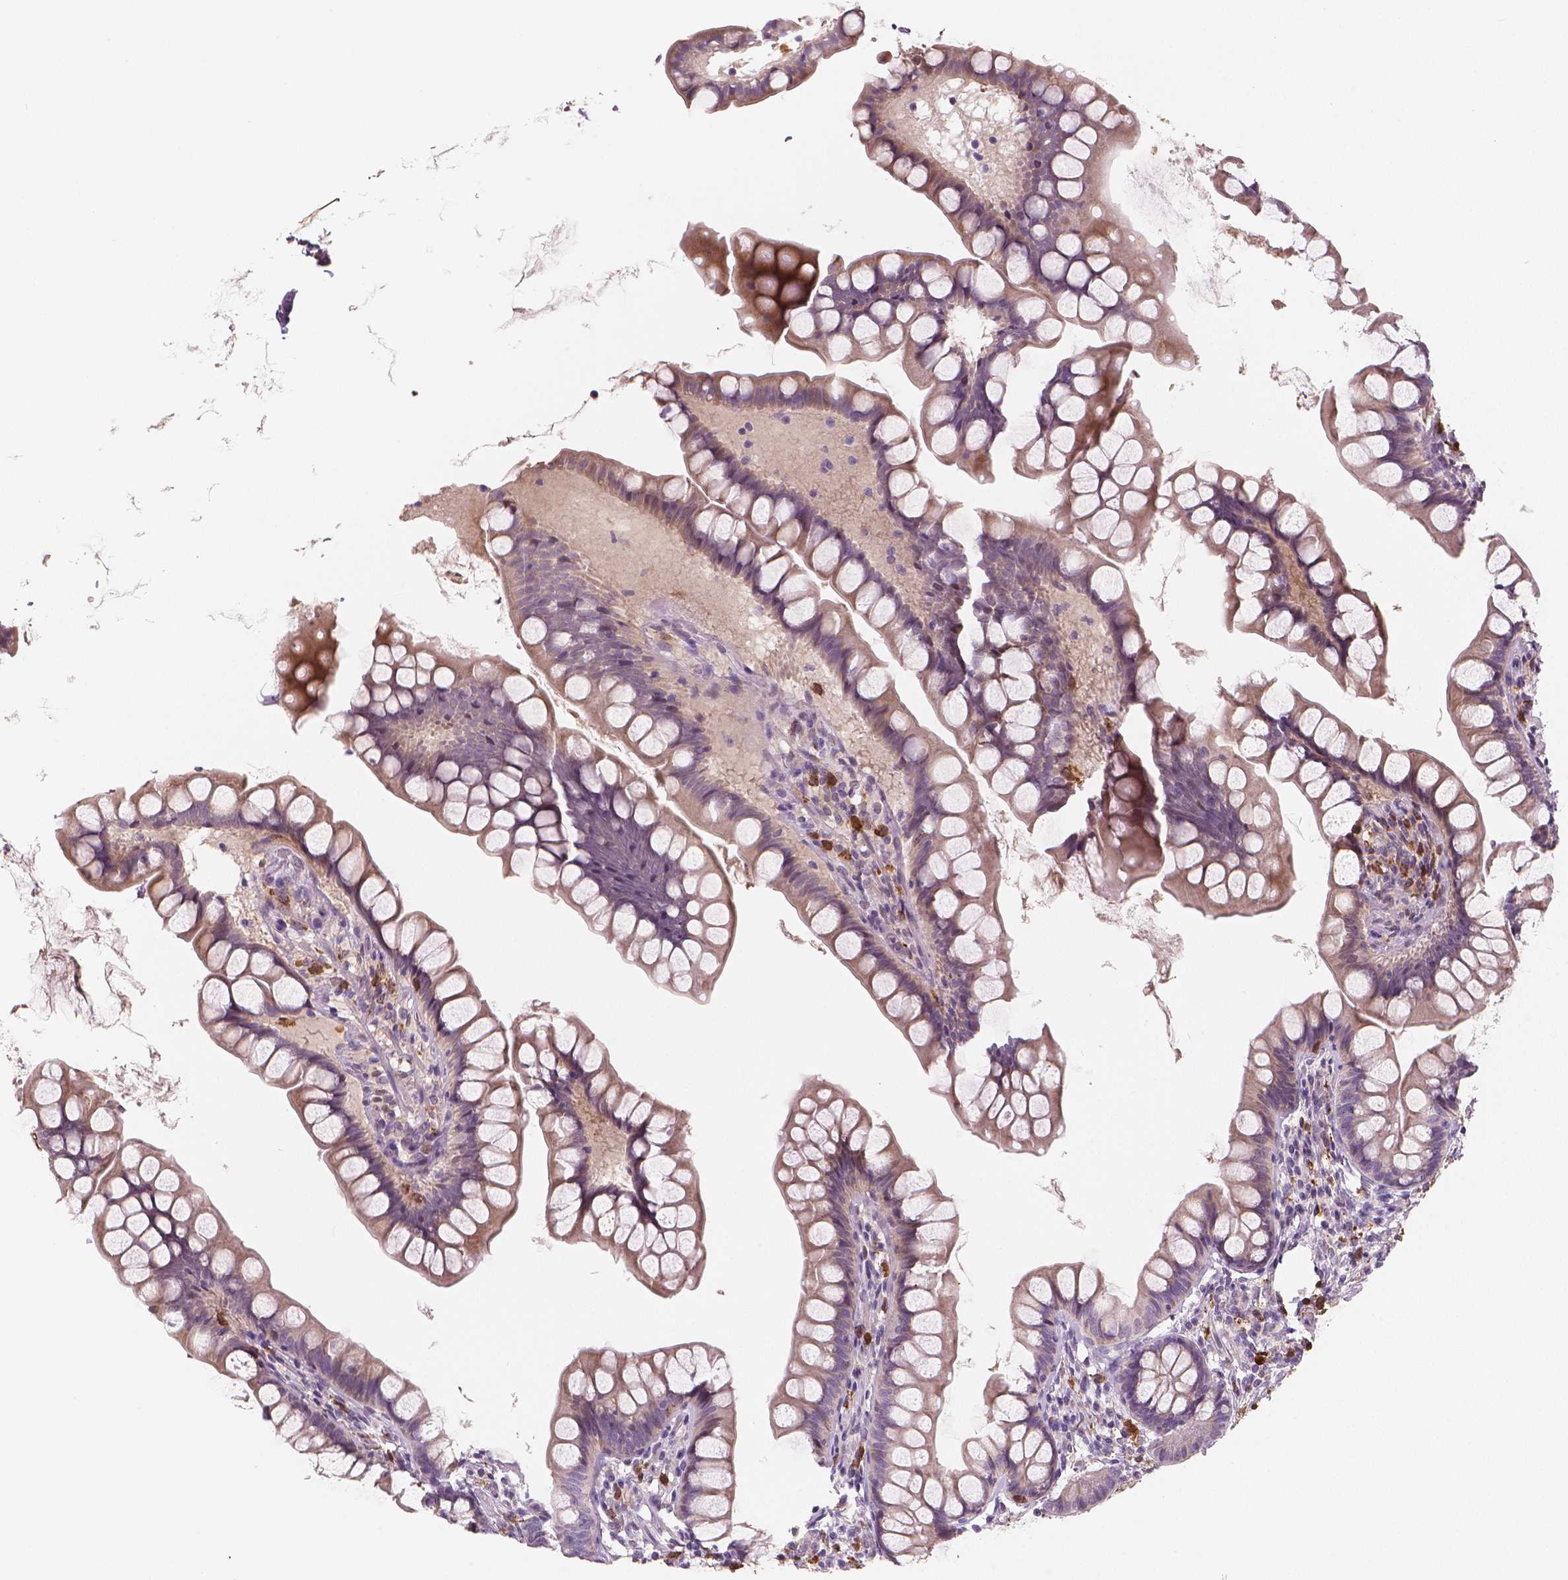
{"staining": {"intensity": "weak", "quantity": ">75%", "location": "cytoplasmic/membranous"}, "tissue": "small intestine", "cell_type": "Glandular cells", "image_type": "normal", "snomed": [{"axis": "morphology", "description": "Normal tissue, NOS"}, {"axis": "topography", "description": "Small intestine"}], "caption": "A brown stain labels weak cytoplasmic/membranous positivity of a protein in glandular cells of normal human small intestine. (DAB (3,3'-diaminobenzidine) = brown stain, brightfield microscopy at high magnification).", "gene": "RNASE7", "patient": {"sex": "male", "age": 70}}